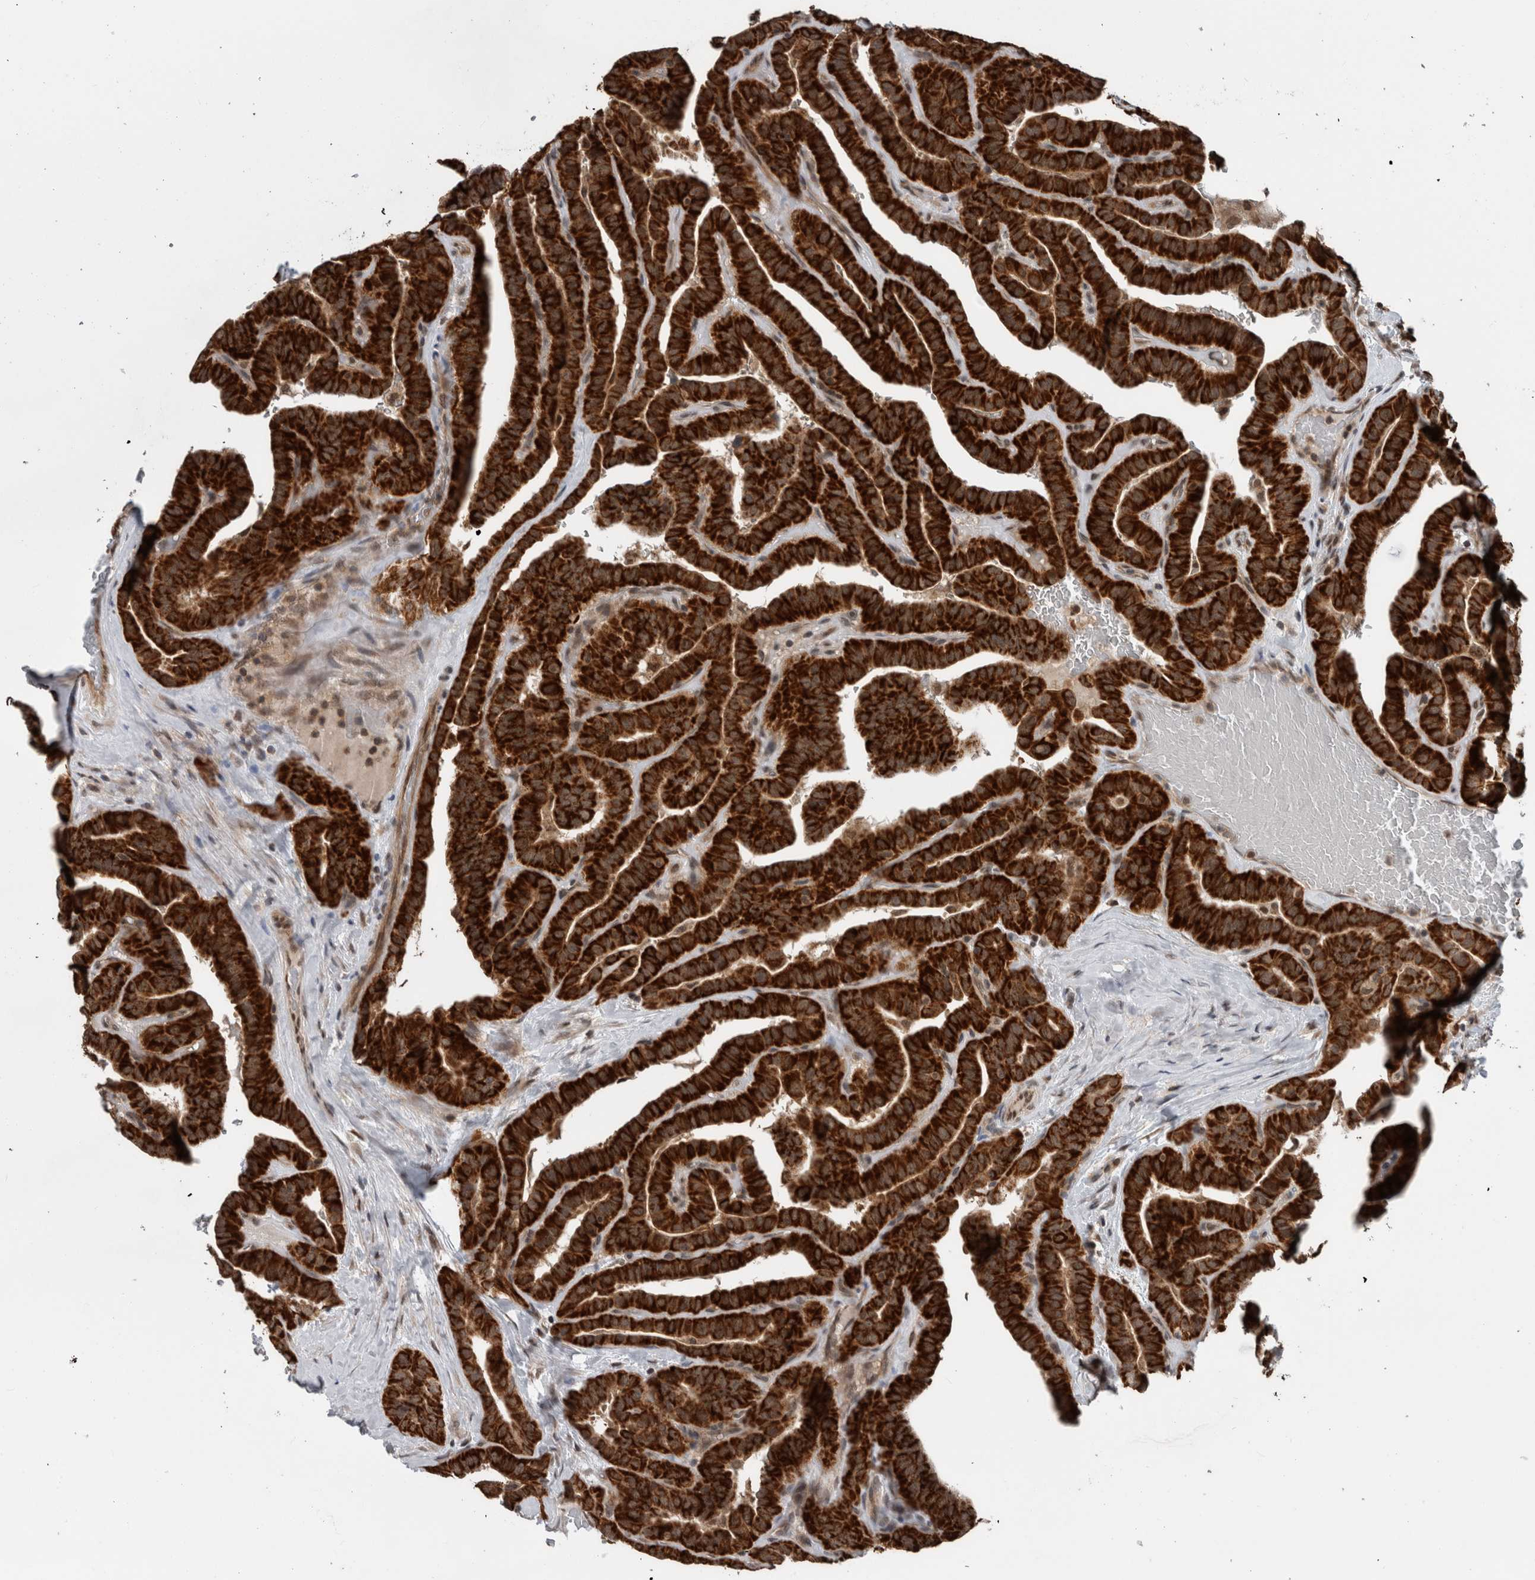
{"staining": {"intensity": "strong", "quantity": ">75%", "location": "cytoplasmic/membranous"}, "tissue": "thyroid cancer", "cell_type": "Tumor cells", "image_type": "cancer", "snomed": [{"axis": "morphology", "description": "Papillary adenocarcinoma, NOS"}, {"axis": "topography", "description": "Thyroid gland"}], "caption": "DAB immunohistochemical staining of thyroid cancer demonstrates strong cytoplasmic/membranous protein staining in approximately >75% of tumor cells.", "gene": "ENY2", "patient": {"sex": "male", "age": 77}}